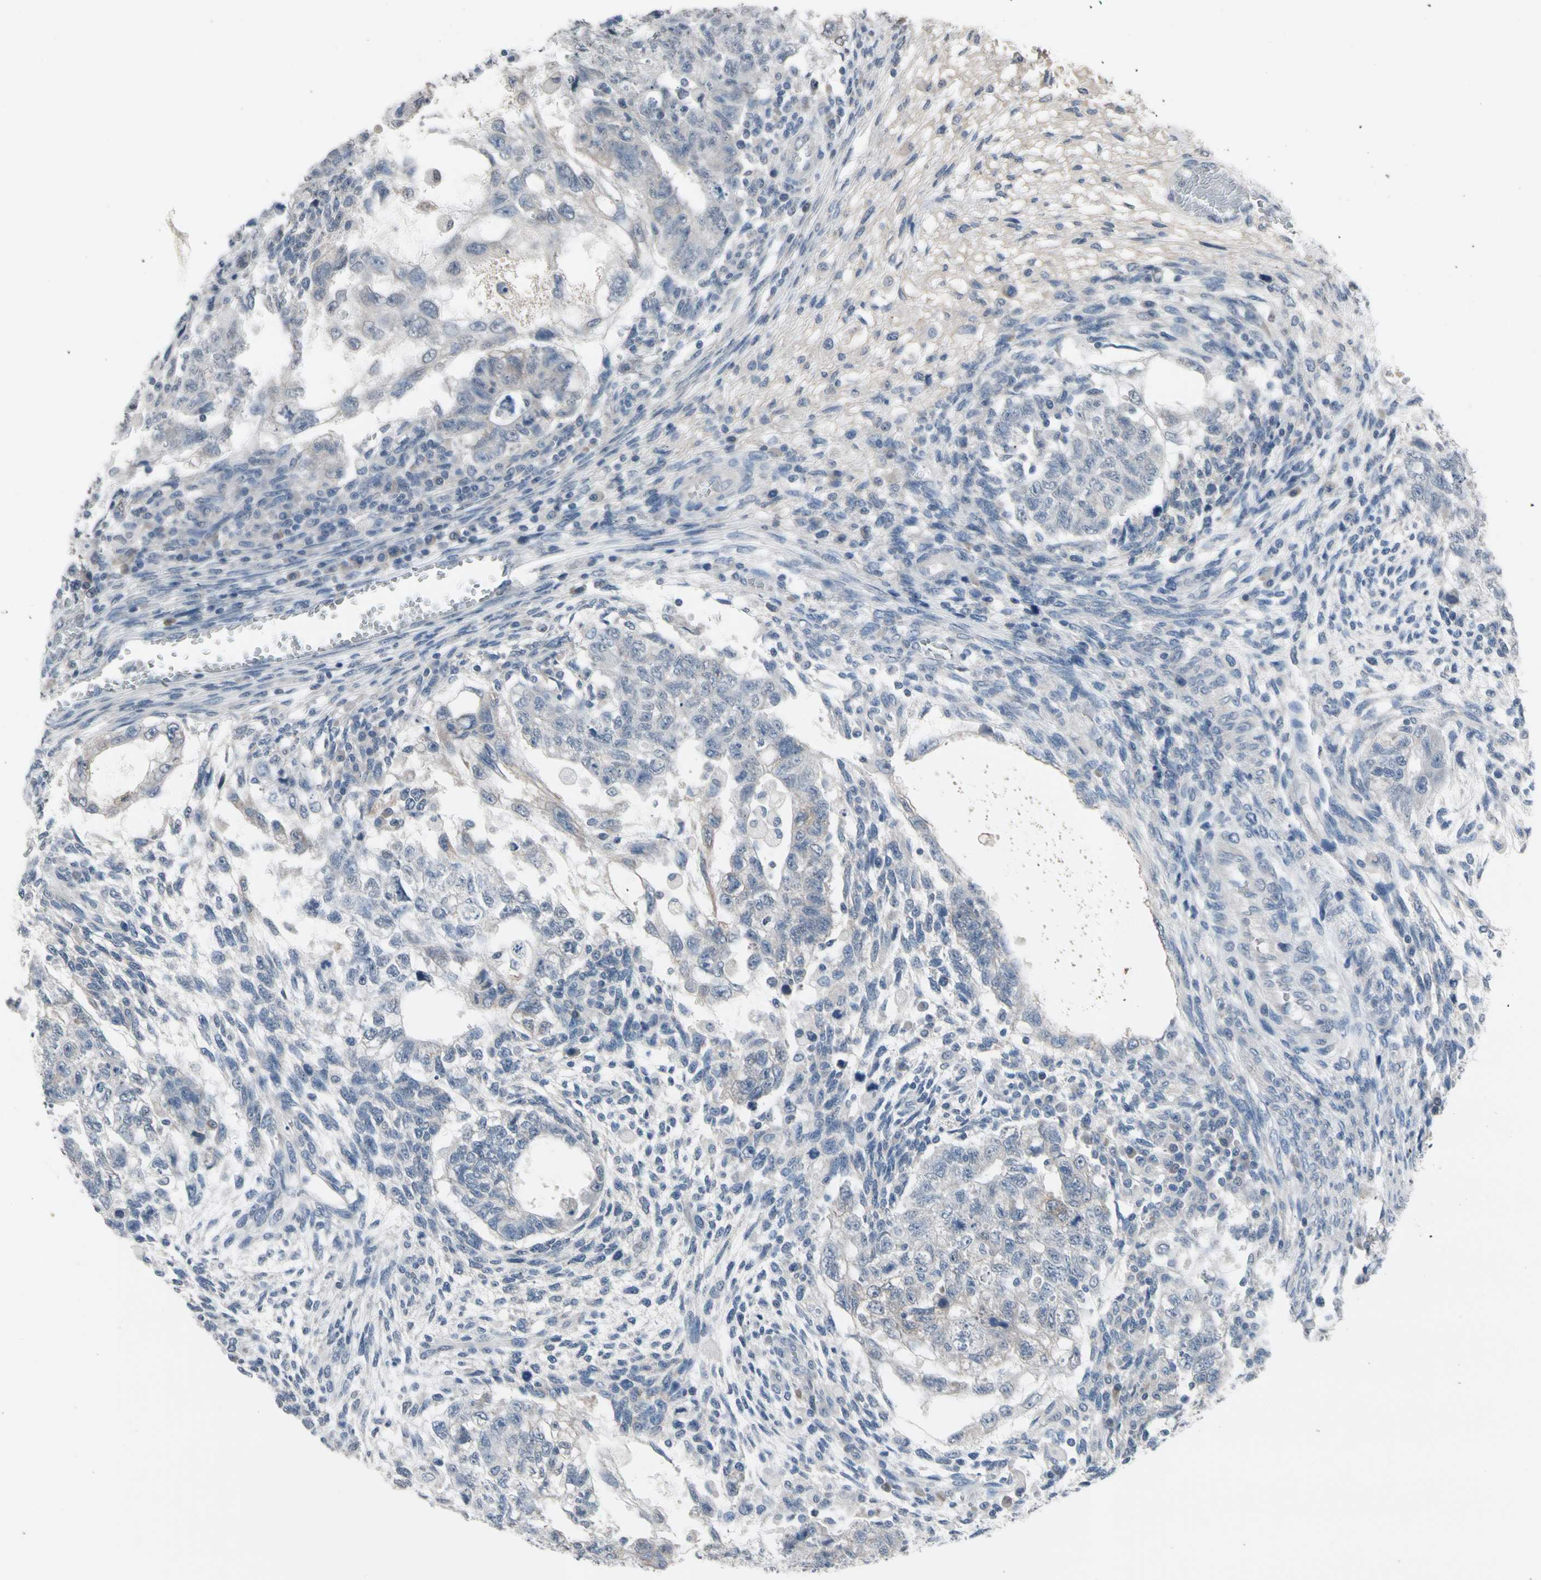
{"staining": {"intensity": "negative", "quantity": "none", "location": "none"}, "tissue": "testis cancer", "cell_type": "Tumor cells", "image_type": "cancer", "snomed": [{"axis": "morphology", "description": "Normal tissue, NOS"}, {"axis": "morphology", "description": "Carcinoma, Embryonal, NOS"}, {"axis": "topography", "description": "Testis"}], "caption": "Immunohistochemical staining of testis cancer demonstrates no significant expression in tumor cells.", "gene": "SV2A", "patient": {"sex": "male", "age": 36}}